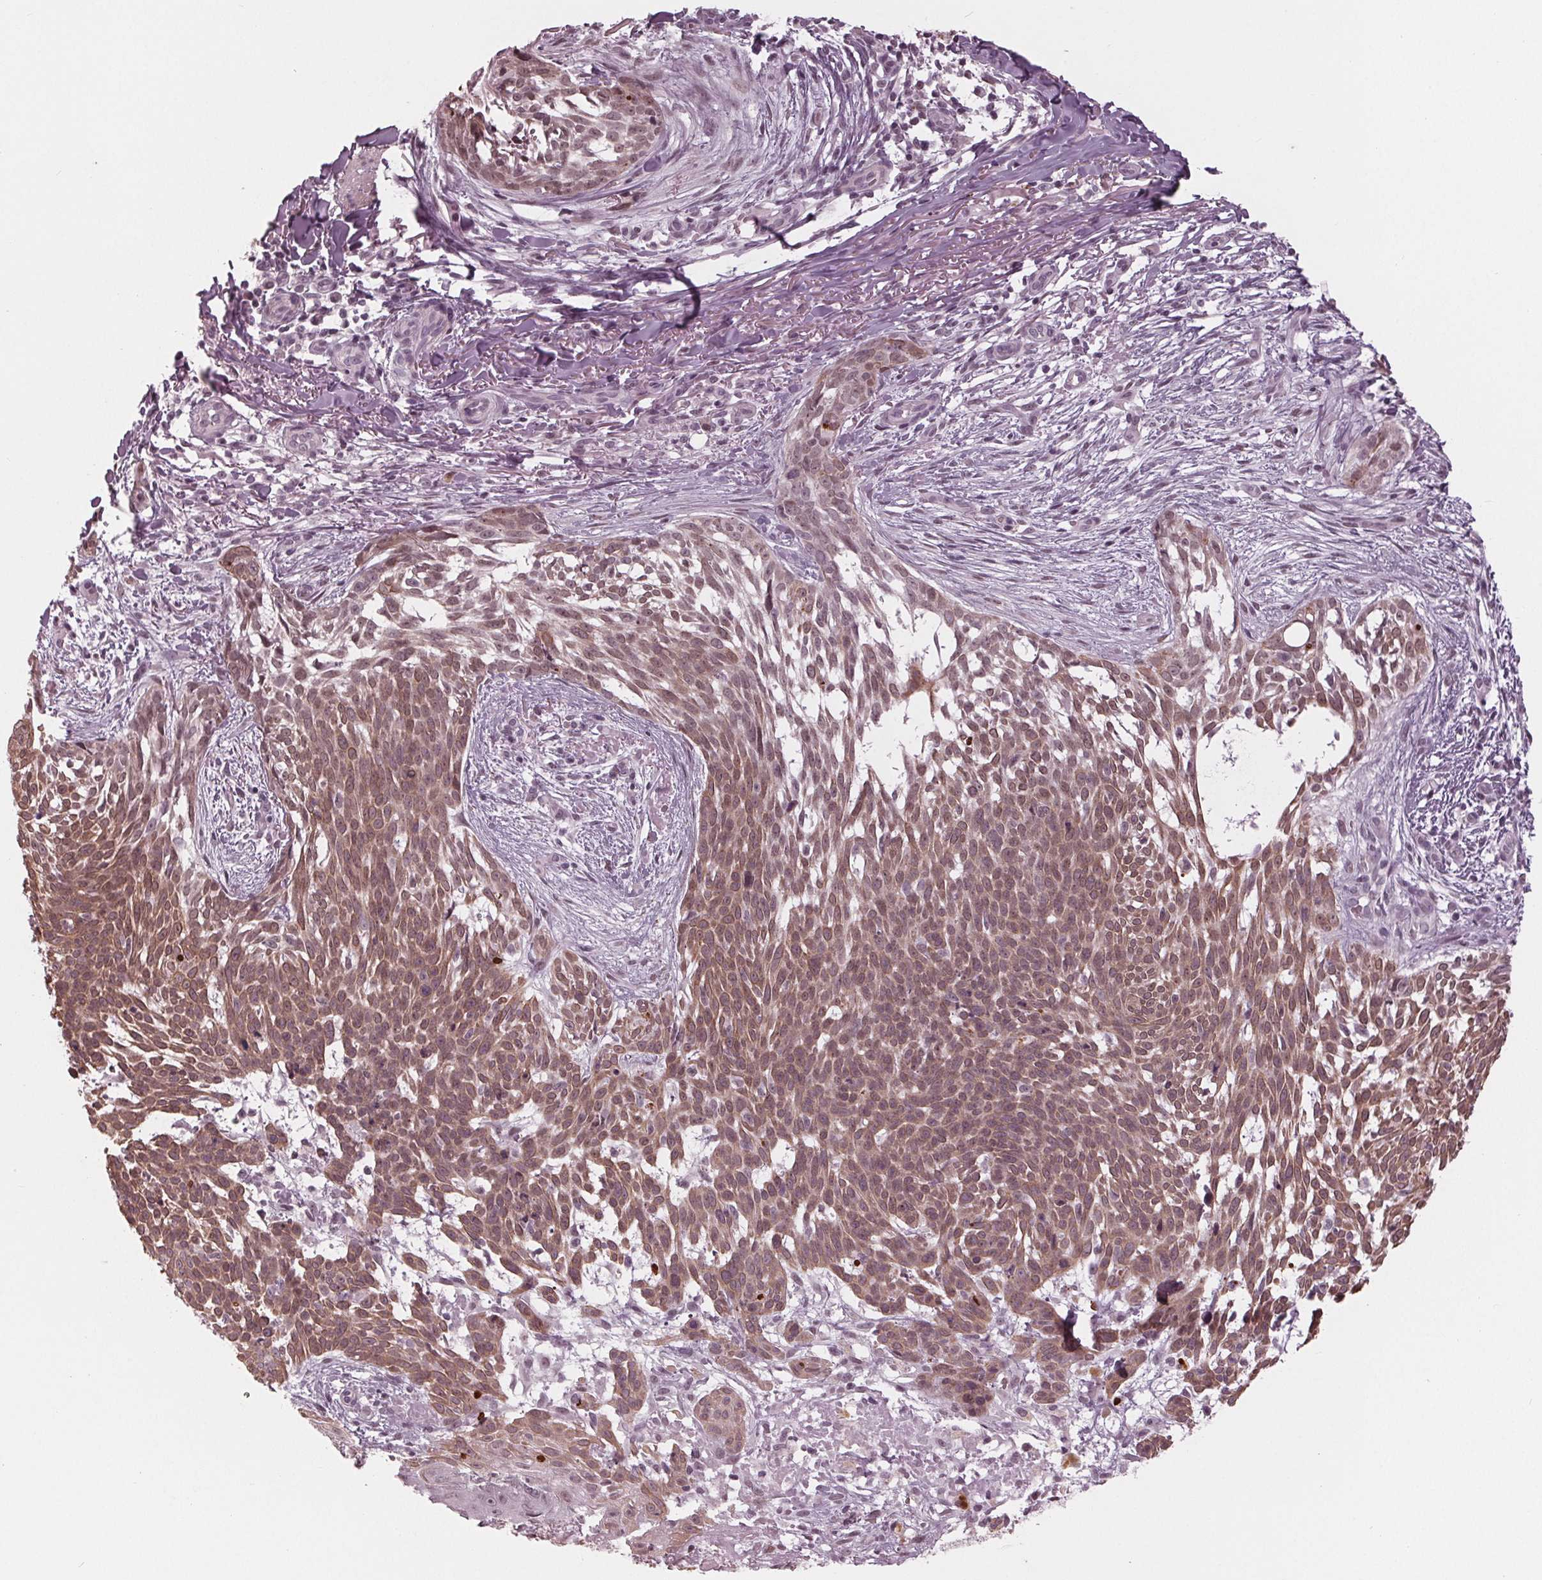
{"staining": {"intensity": "moderate", "quantity": ">75%", "location": "nuclear"}, "tissue": "skin cancer", "cell_type": "Tumor cells", "image_type": "cancer", "snomed": [{"axis": "morphology", "description": "Basal cell carcinoma"}, {"axis": "topography", "description": "Skin"}], "caption": "Skin cancer stained for a protein (brown) reveals moderate nuclear positive expression in approximately >75% of tumor cells.", "gene": "DNMT3L", "patient": {"sex": "male", "age": 88}}